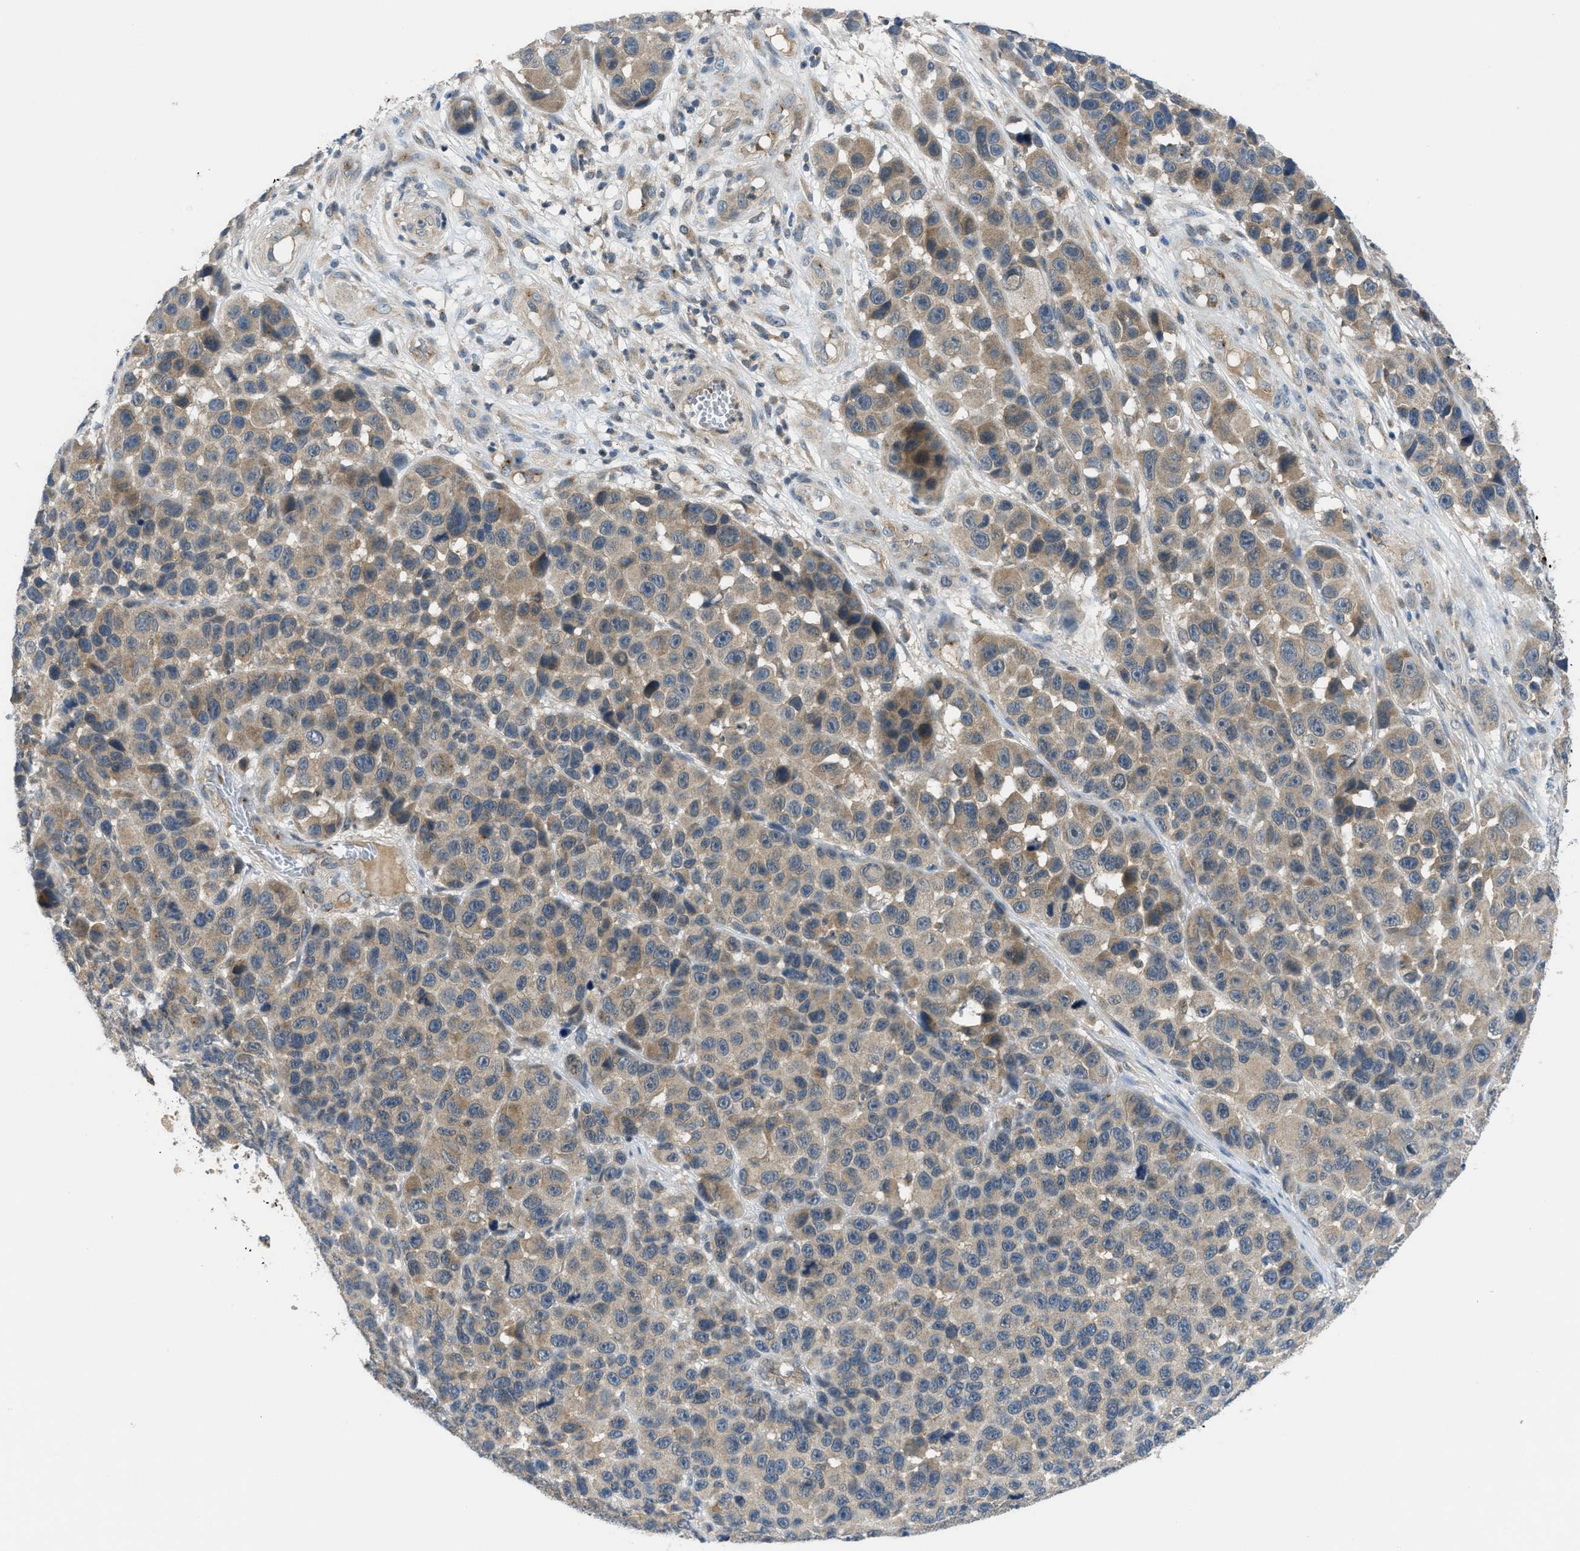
{"staining": {"intensity": "moderate", "quantity": ">75%", "location": "cytoplasmic/membranous"}, "tissue": "melanoma", "cell_type": "Tumor cells", "image_type": "cancer", "snomed": [{"axis": "morphology", "description": "Malignant melanoma, NOS"}, {"axis": "topography", "description": "Skin"}], "caption": "DAB immunohistochemical staining of melanoma displays moderate cytoplasmic/membranous protein staining in approximately >75% of tumor cells.", "gene": "PDE7A", "patient": {"sex": "male", "age": 53}}